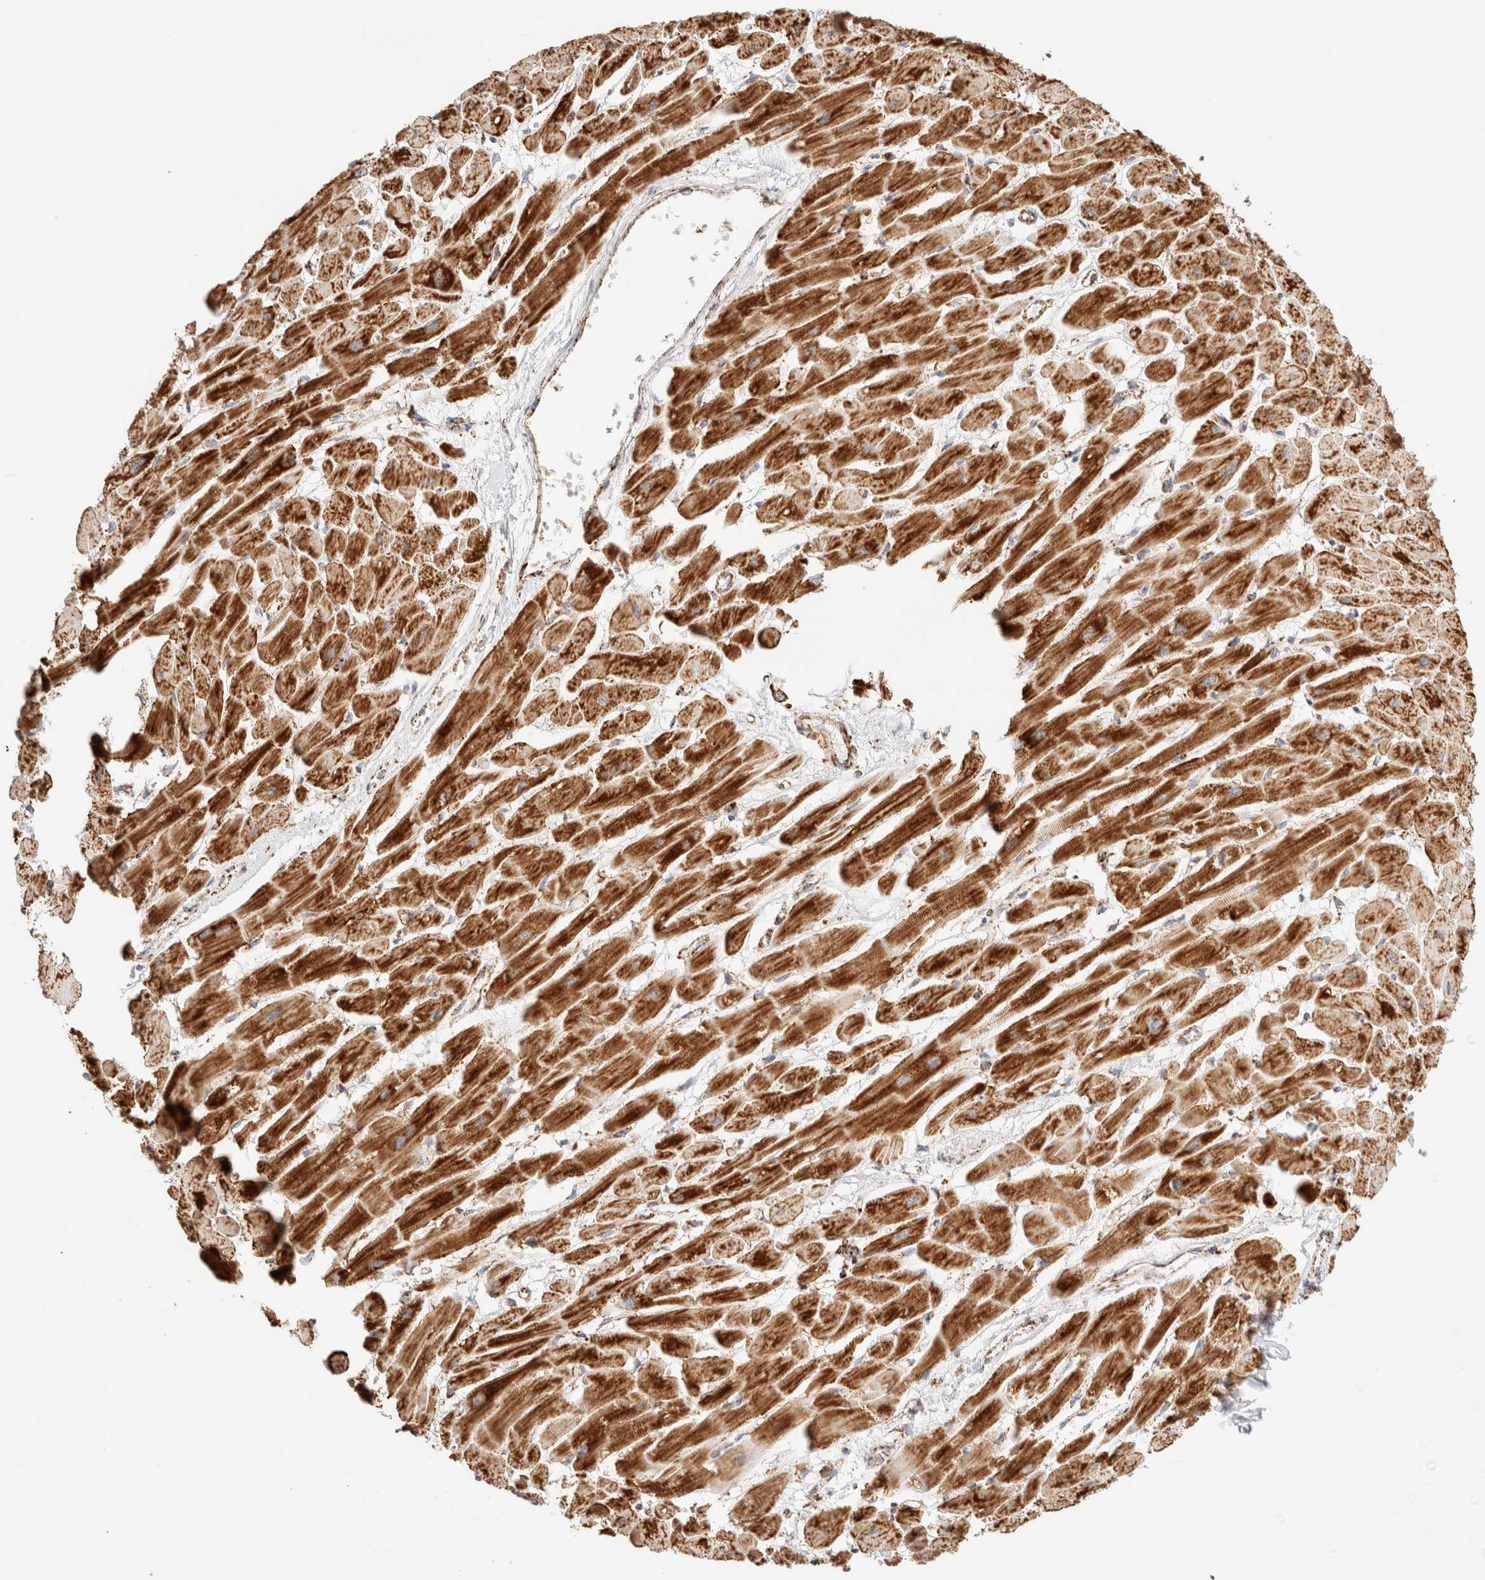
{"staining": {"intensity": "strong", "quantity": ">75%", "location": "cytoplasmic/membranous"}, "tissue": "heart muscle", "cell_type": "Cardiomyocytes", "image_type": "normal", "snomed": [{"axis": "morphology", "description": "Normal tissue, NOS"}, {"axis": "topography", "description": "Heart"}], "caption": "Heart muscle stained for a protein (brown) shows strong cytoplasmic/membranous positive expression in about >75% of cardiomyocytes.", "gene": "PHB2", "patient": {"sex": "female", "age": 54}}